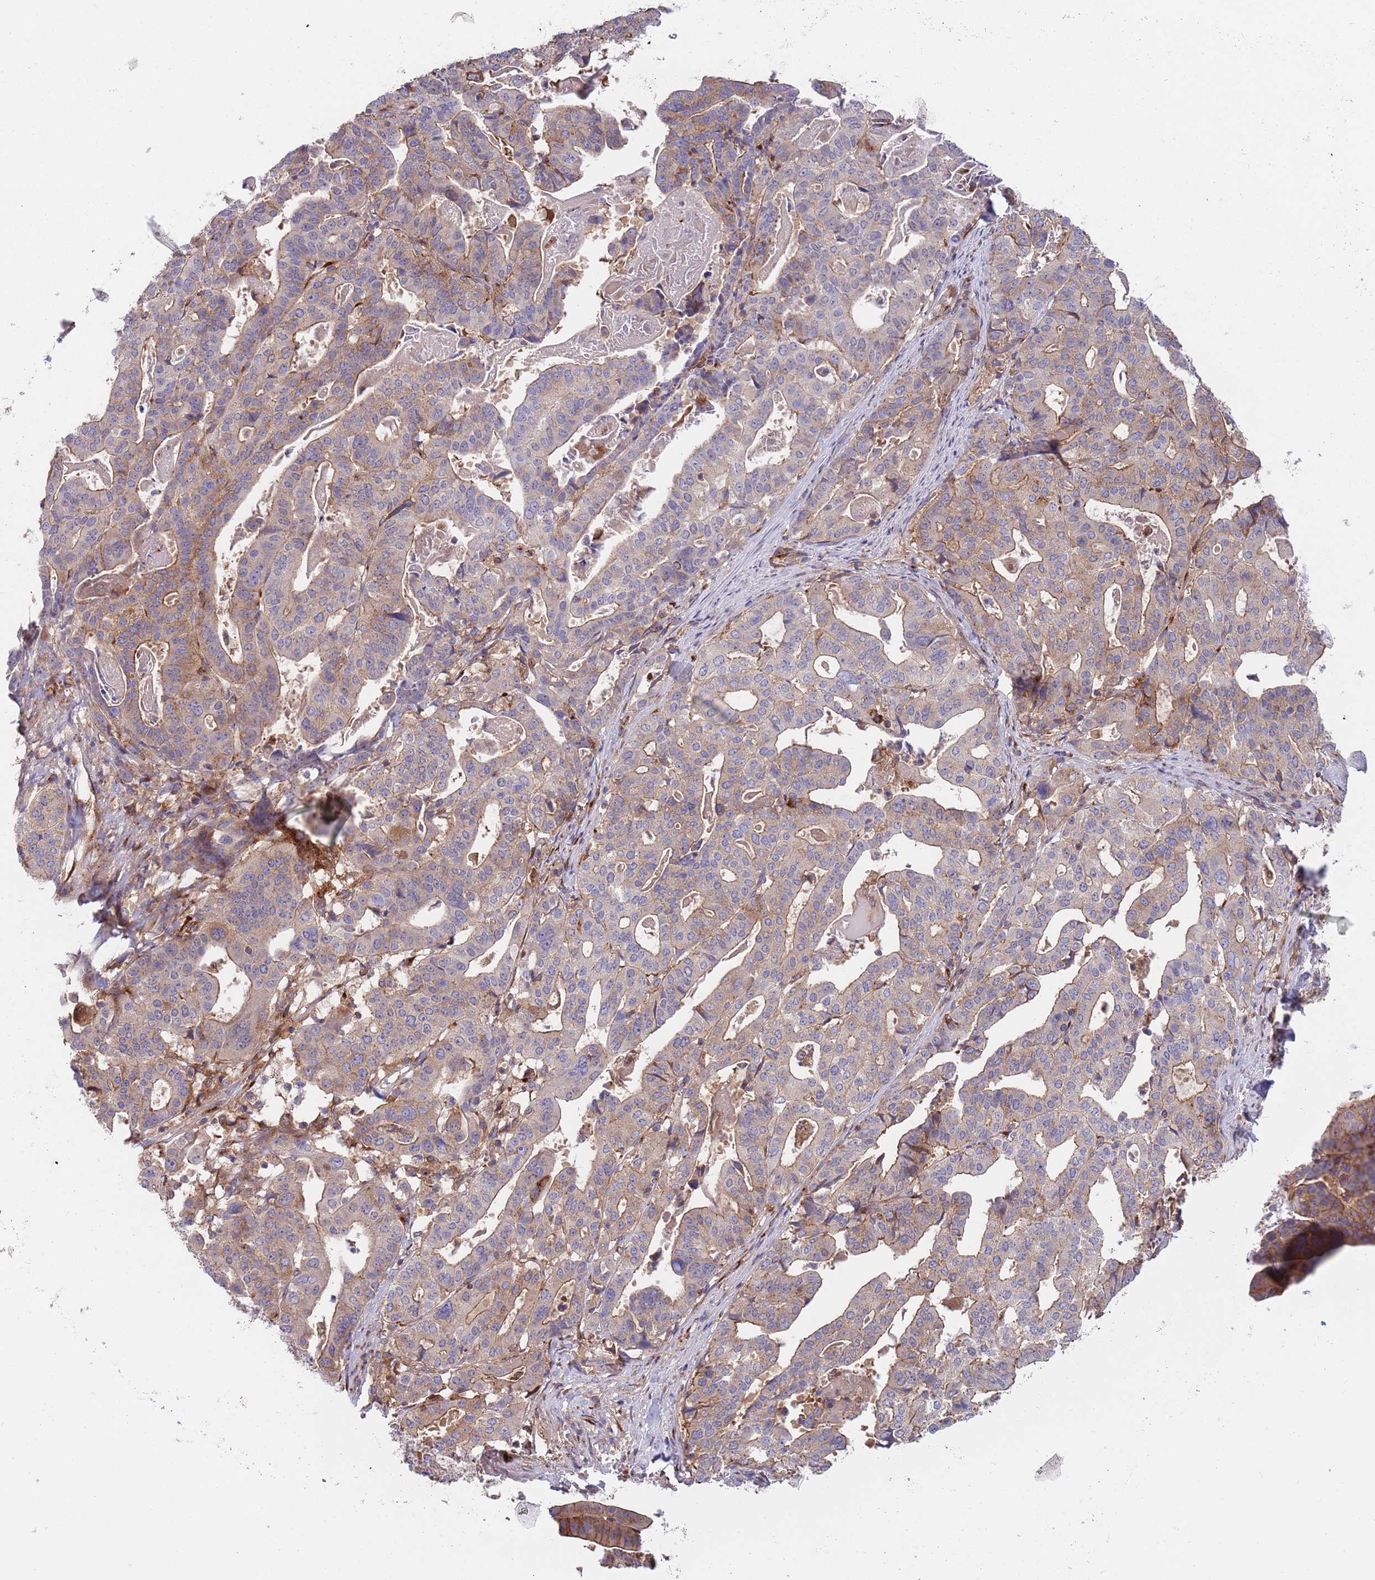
{"staining": {"intensity": "weak", "quantity": "25%-75%", "location": "cytoplasmic/membranous"}, "tissue": "stomach cancer", "cell_type": "Tumor cells", "image_type": "cancer", "snomed": [{"axis": "morphology", "description": "Adenocarcinoma, NOS"}, {"axis": "topography", "description": "Stomach"}], "caption": "Immunohistochemistry of human stomach adenocarcinoma reveals low levels of weak cytoplasmic/membranous staining in approximately 25%-75% of tumor cells.", "gene": "BTBD7", "patient": {"sex": "male", "age": 48}}